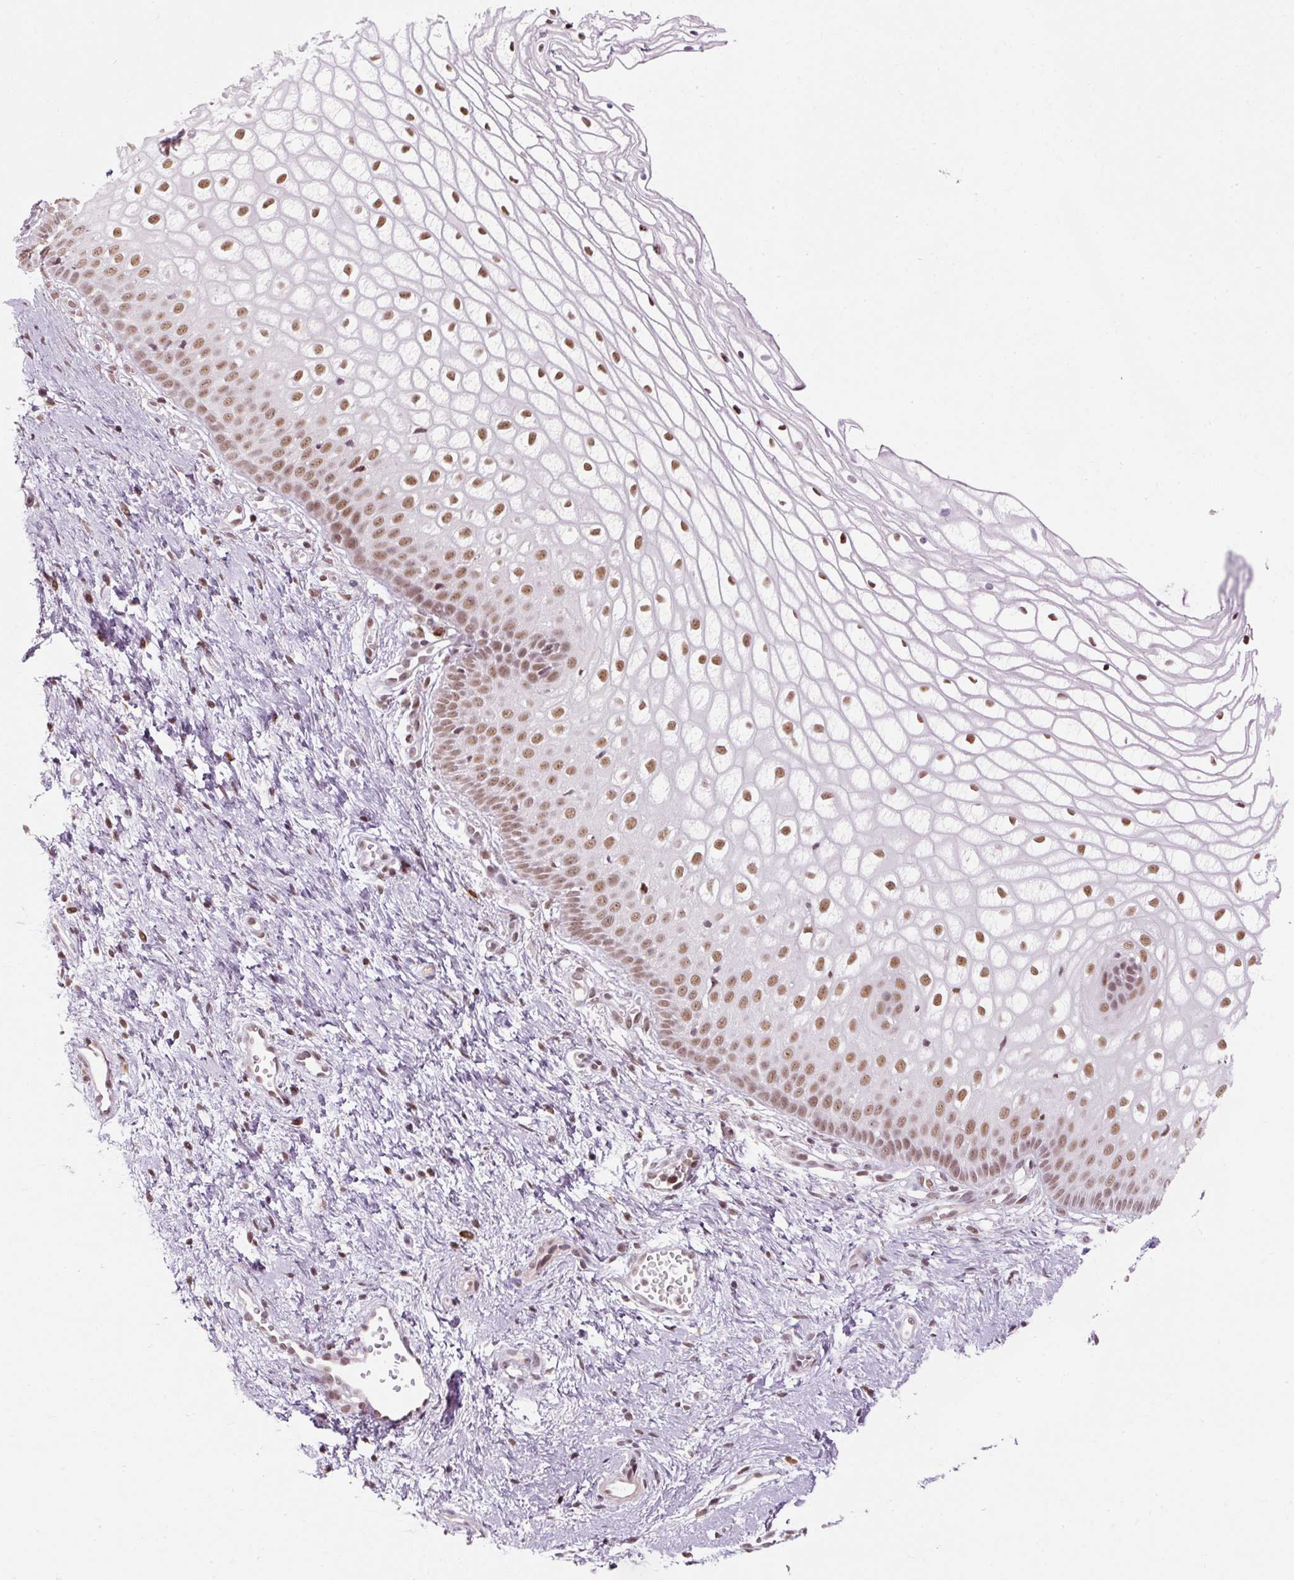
{"staining": {"intensity": "moderate", "quantity": ">75%", "location": "nuclear"}, "tissue": "cervix", "cell_type": "Squamous epithelial cells", "image_type": "normal", "snomed": [{"axis": "morphology", "description": "Normal tissue, NOS"}, {"axis": "topography", "description": "Cervix"}], "caption": "Protein expression analysis of benign human cervix reveals moderate nuclear staining in about >75% of squamous epithelial cells. (Stains: DAB (3,3'-diaminobenzidine) in brown, nuclei in blue, Microscopy: brightfield microscopy at high magnification).", "gene": "U2AF2", "patient": {"sex": "female", "age": 36}}